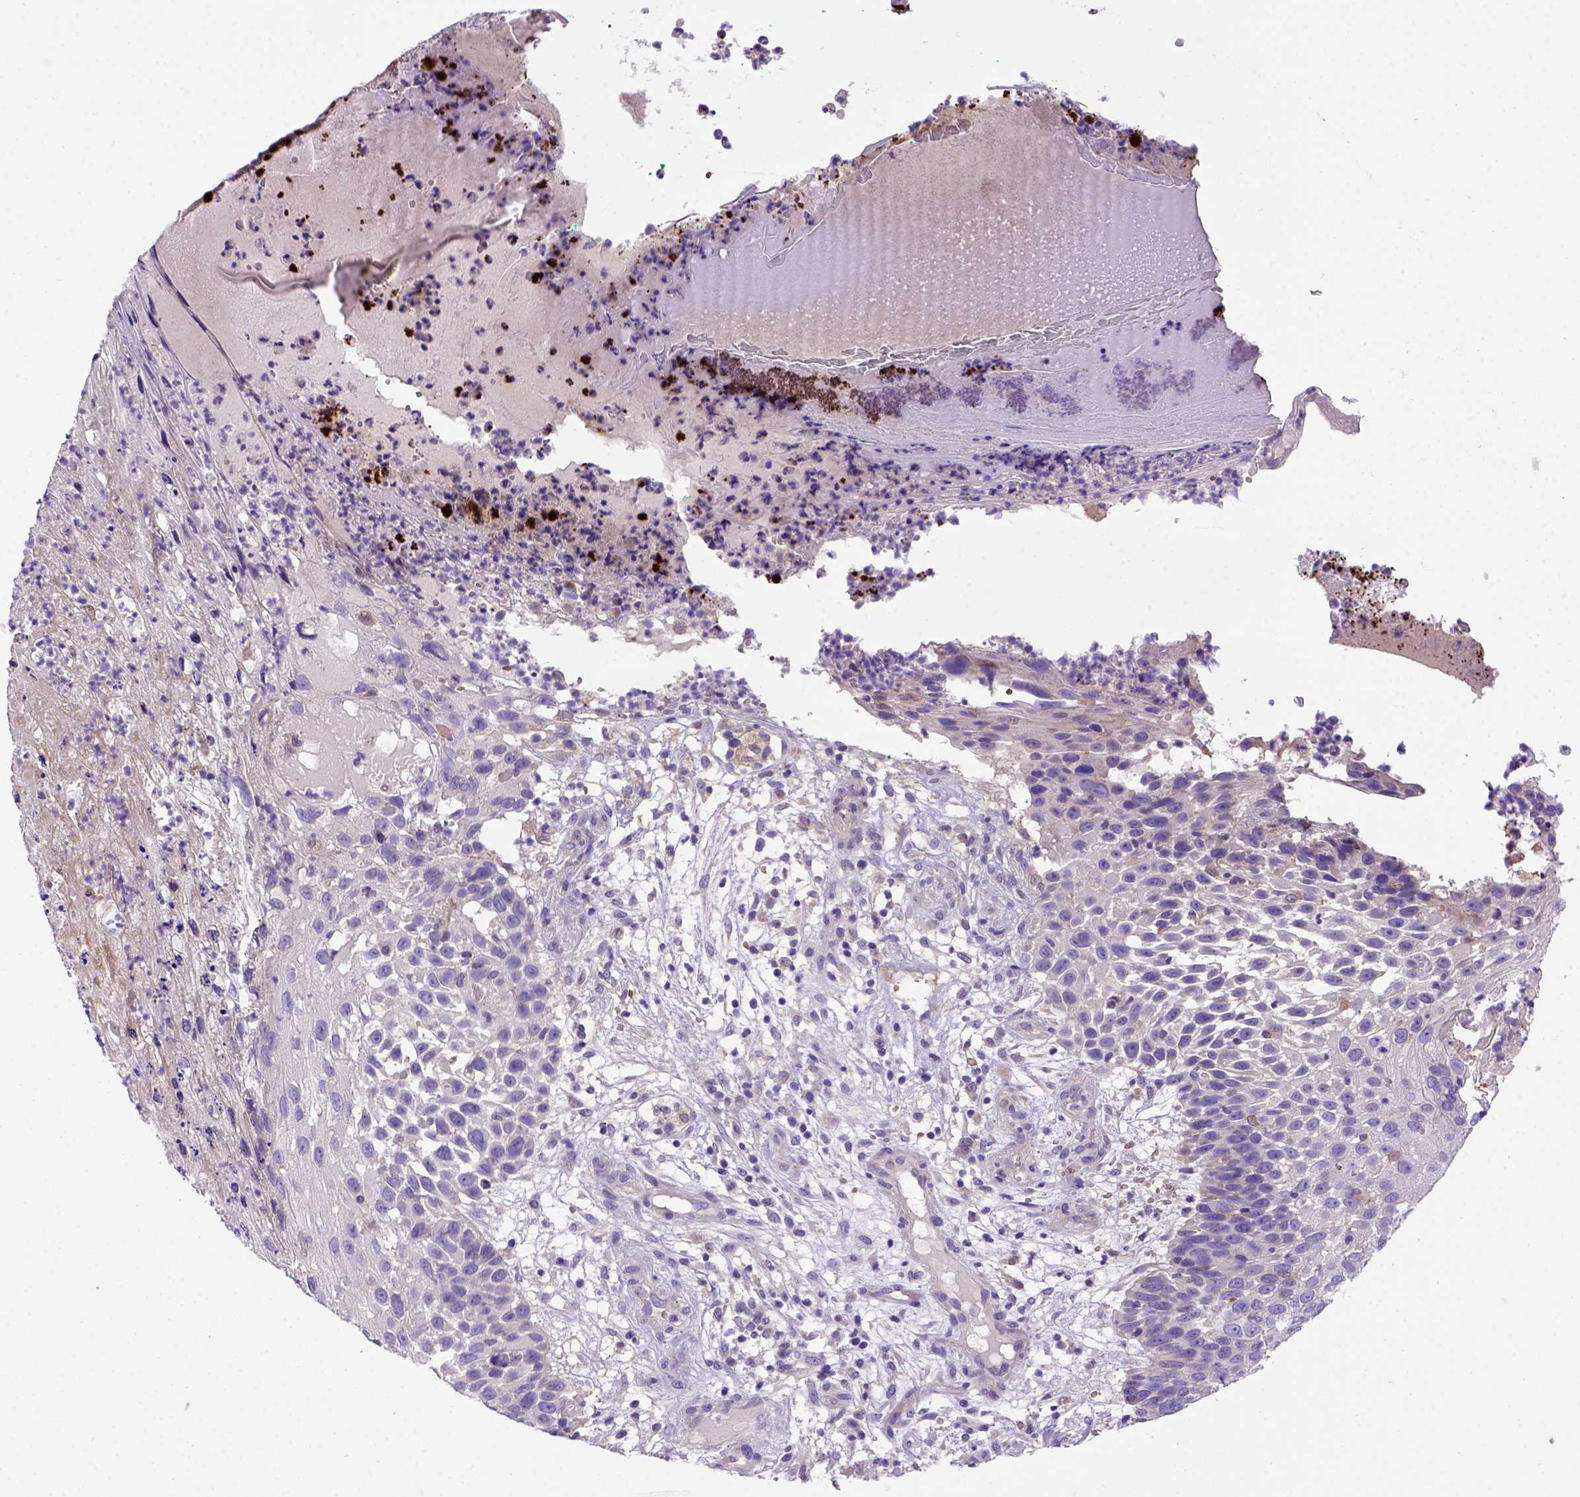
{"staining": {"intensity": "negative", "quantity": "none", "location": "none"}, "tissue": "skin cancer", "cell_type": "Tumor cells", "image_type": "cancer", "snomed": [{"axis": "morphology", "description": "Squamous cell carcinoma, NOS"}, {"axis": "topography", "description": "Skin"}], "caption": "Tumor cells show no significant protein staining in skin squamous cell carcinoma. Nuclei are stained in blue.", "gene": "ADAM12", "patient": {"sex": "male", "age": 92}}